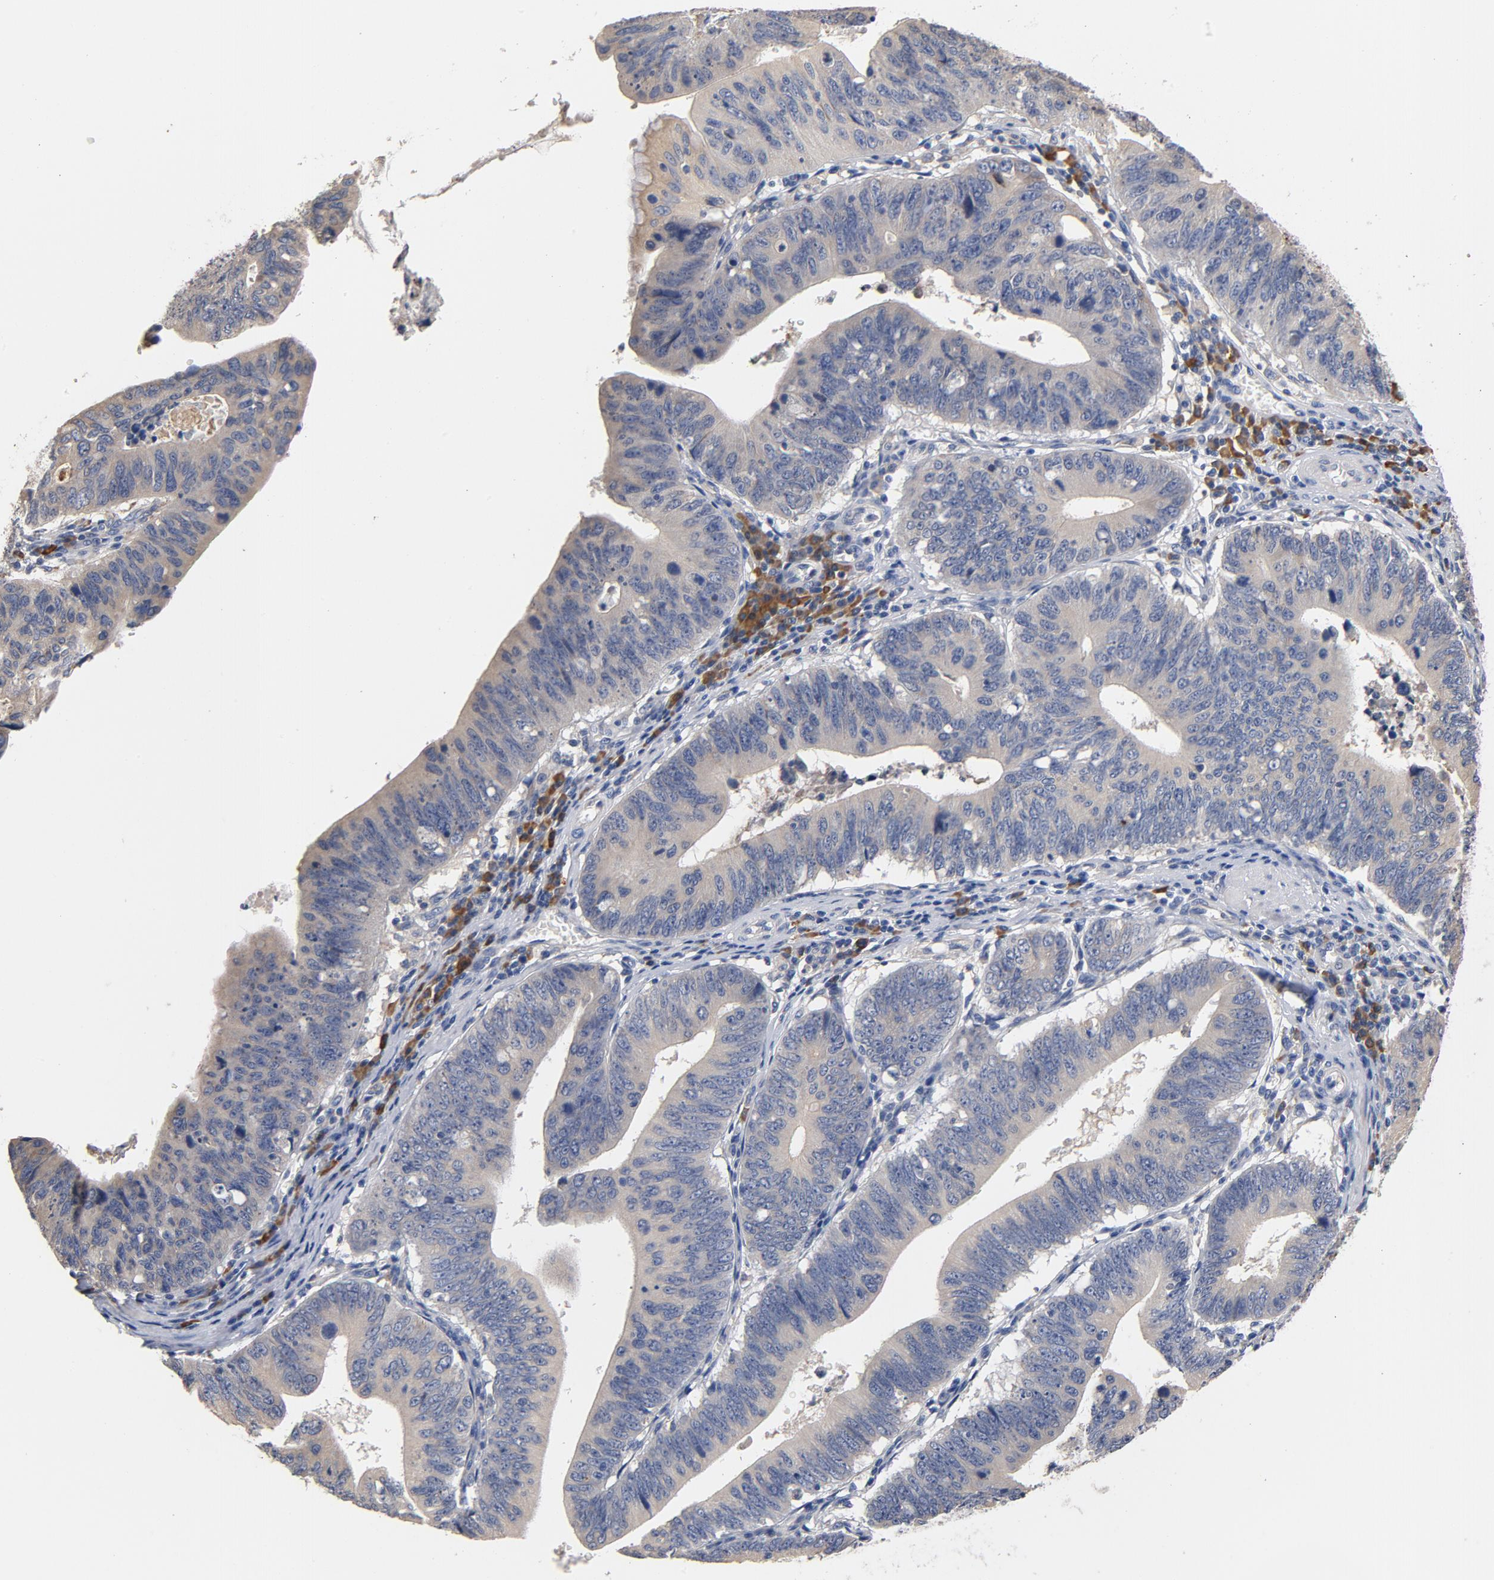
{"staining": {"intensity": "weak", "quantity": "<25%", "location": "cytoplasmic/membranous"}, "tissue": "stomach cancer", "cell_type": "Tumor cells", "image_type": "cancer", "snomed": [{"axis": "morphology", "description": "Adenocarcinoma, NOS"}, {"axis": "topography", "description": "Stomach"}], "caption": "This micrograph is of stomach cancer (adenocarcinoma) stained with IHC to label a protein in brown with the nuclei are counter-stained blue. There is no positivity in tumor cells. The staining was performed using DAB to visualize the protein expression in brown, while the nuclei were stained in blue with hematoxylin (Magnification: 20x).", "gene": "TLR4", "patient": {"sex": "male", "age": 59}}